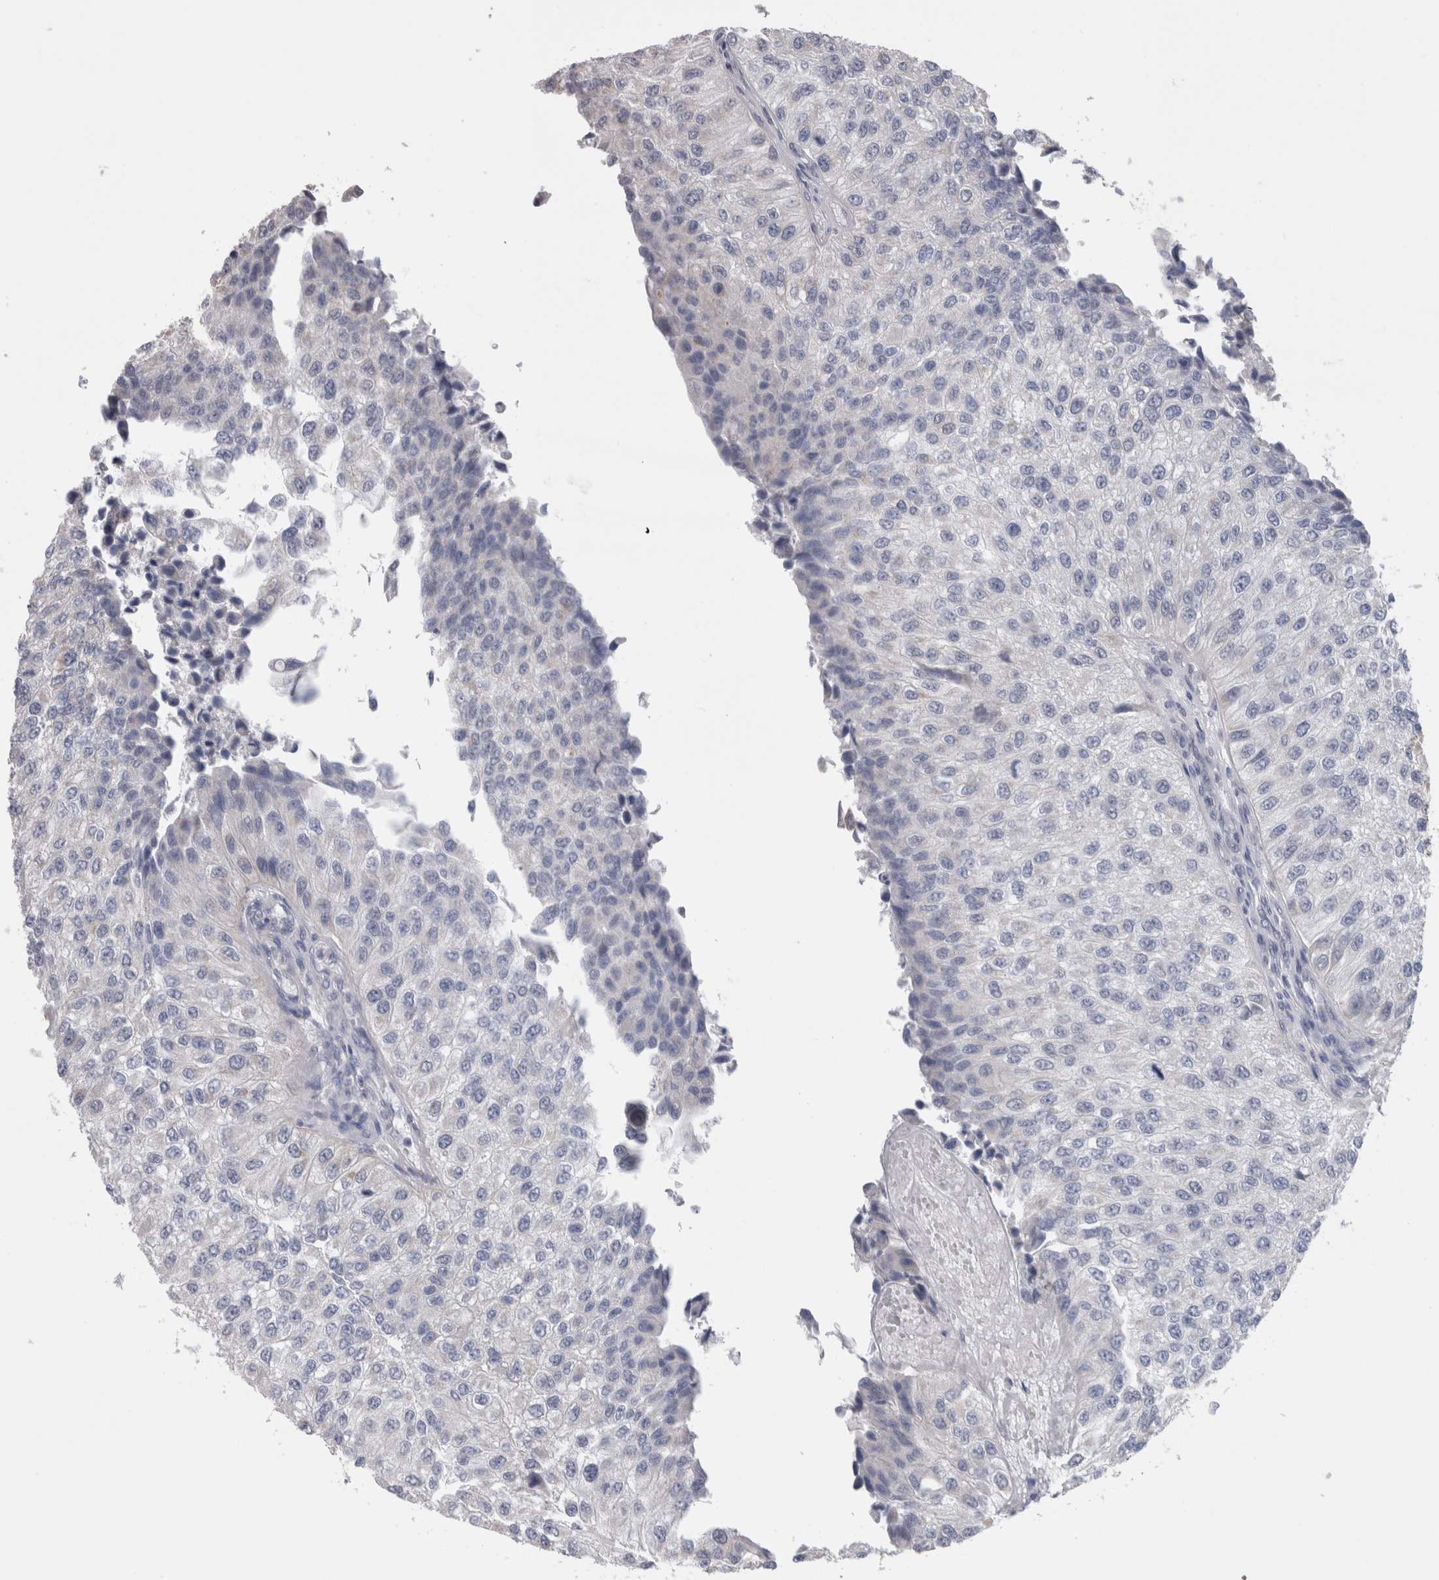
{"staining": {"intensity": "negative", "quantity": "none", "location": "none"}, "tissue": "urothelial cancer", "cell_type": "Tumor cells", "image_type": "cancer", "snomed": [{"axis": "morphology", "description": "Urothelial carcinoma, High grade"}, {"axis": "topography", "description": "Kidney"}, {"axis": "topography", "description": "Urinary bladder"}], "caption": "Immunohistochemical staining of human urothelial cancer reveals no significant expression in tumor cells.", "gene": "GDAP1", "patient": {"sex": "male", "age": 77}}